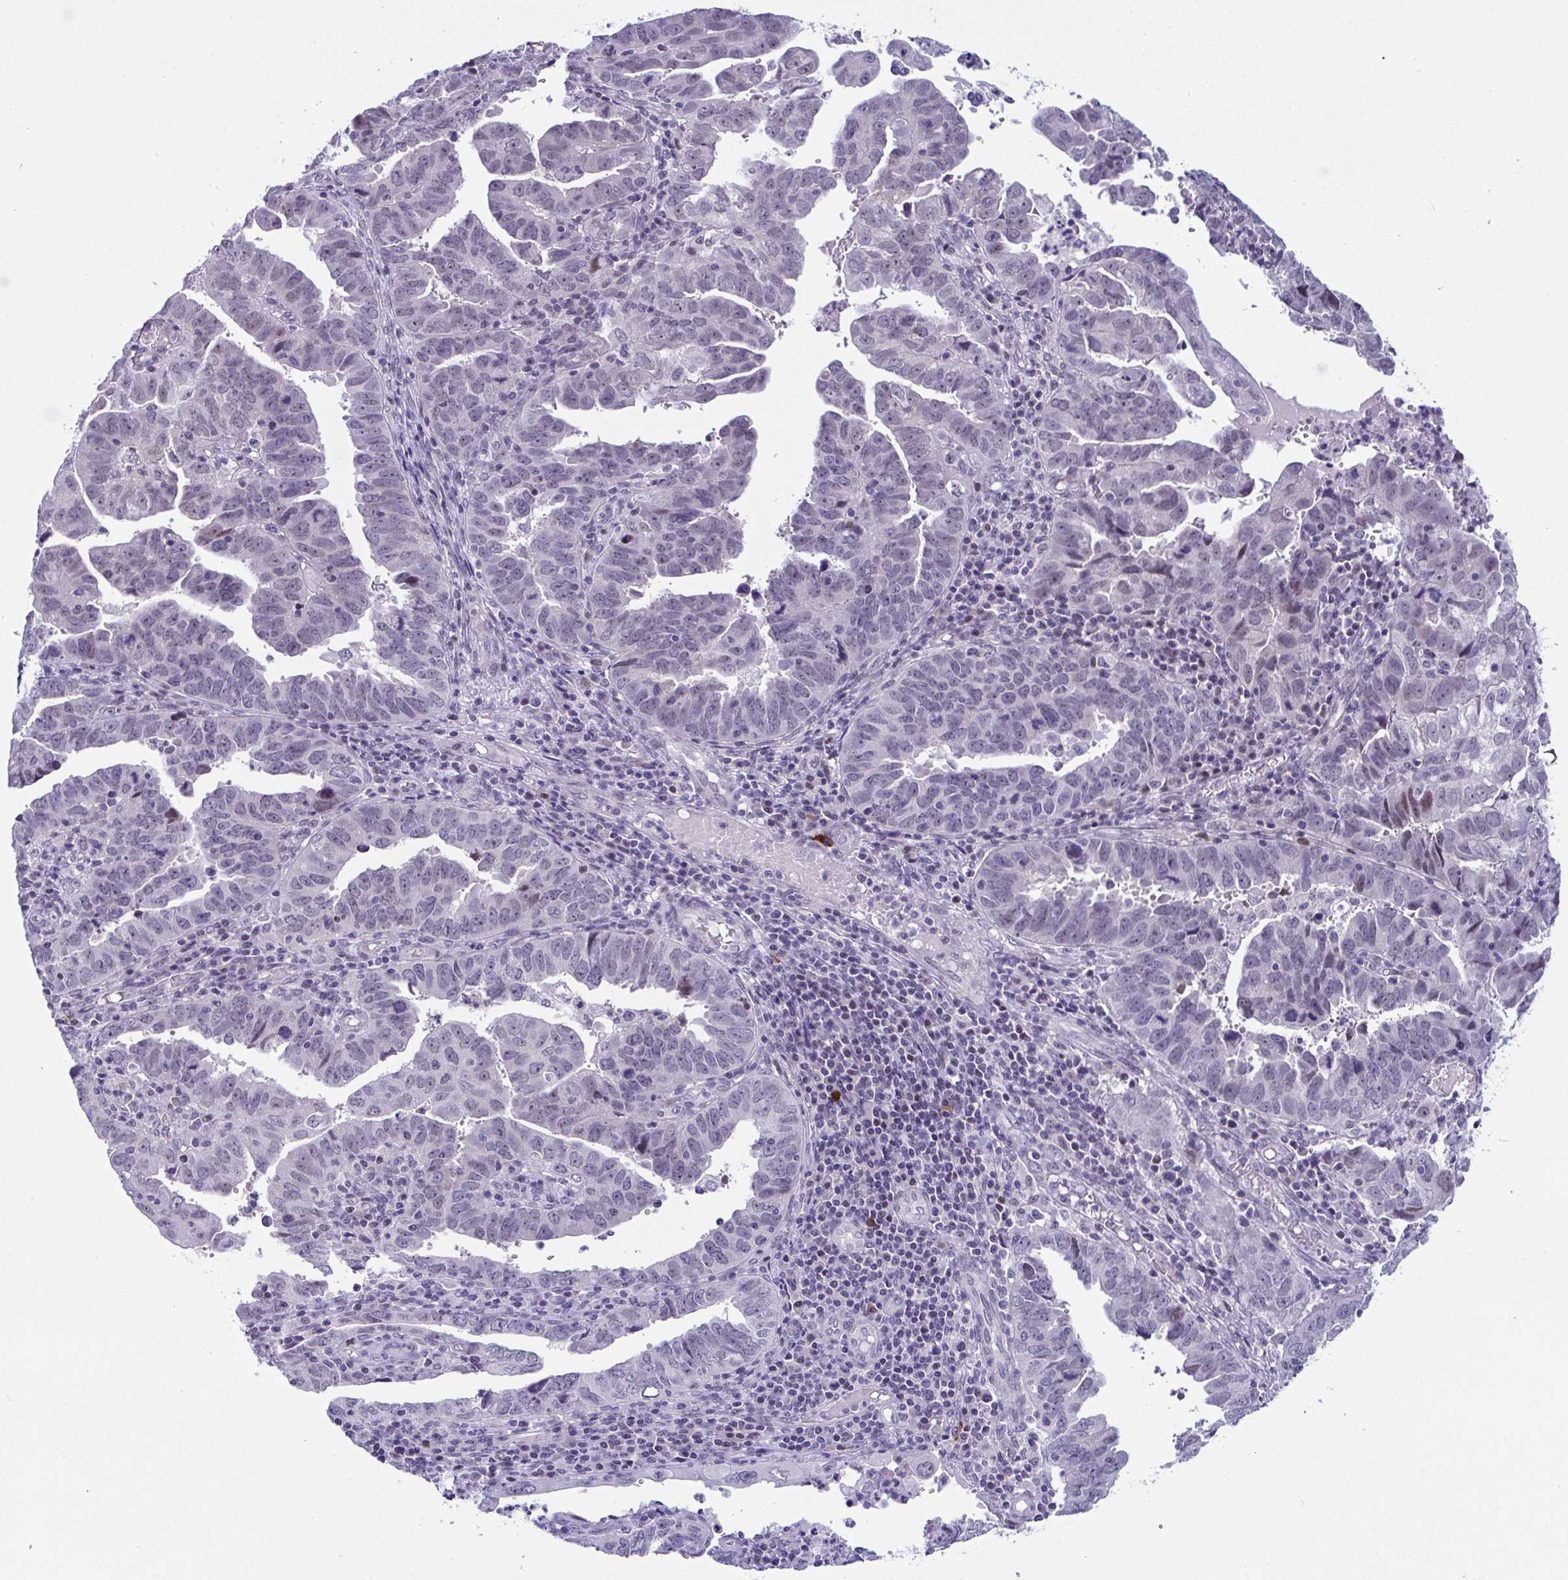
{"staining": {"intensity": "negative", "quantity": "none", "location": "none"}, "tissue": "endometrial cancer", "cell_type": "Tumor cells", "image_type": "cancer", "snomed": [{"axis": "morphology", "description": "Adenocarcinoma, NOS"}, {"axis": "topography", "description": "Uterus"}], "caption": "Tumor cells are negative for brown protein staining in adenocarcinoma (endometrial).", "gene": "USP35", "patient": {"sex": "female", "age": 62}}